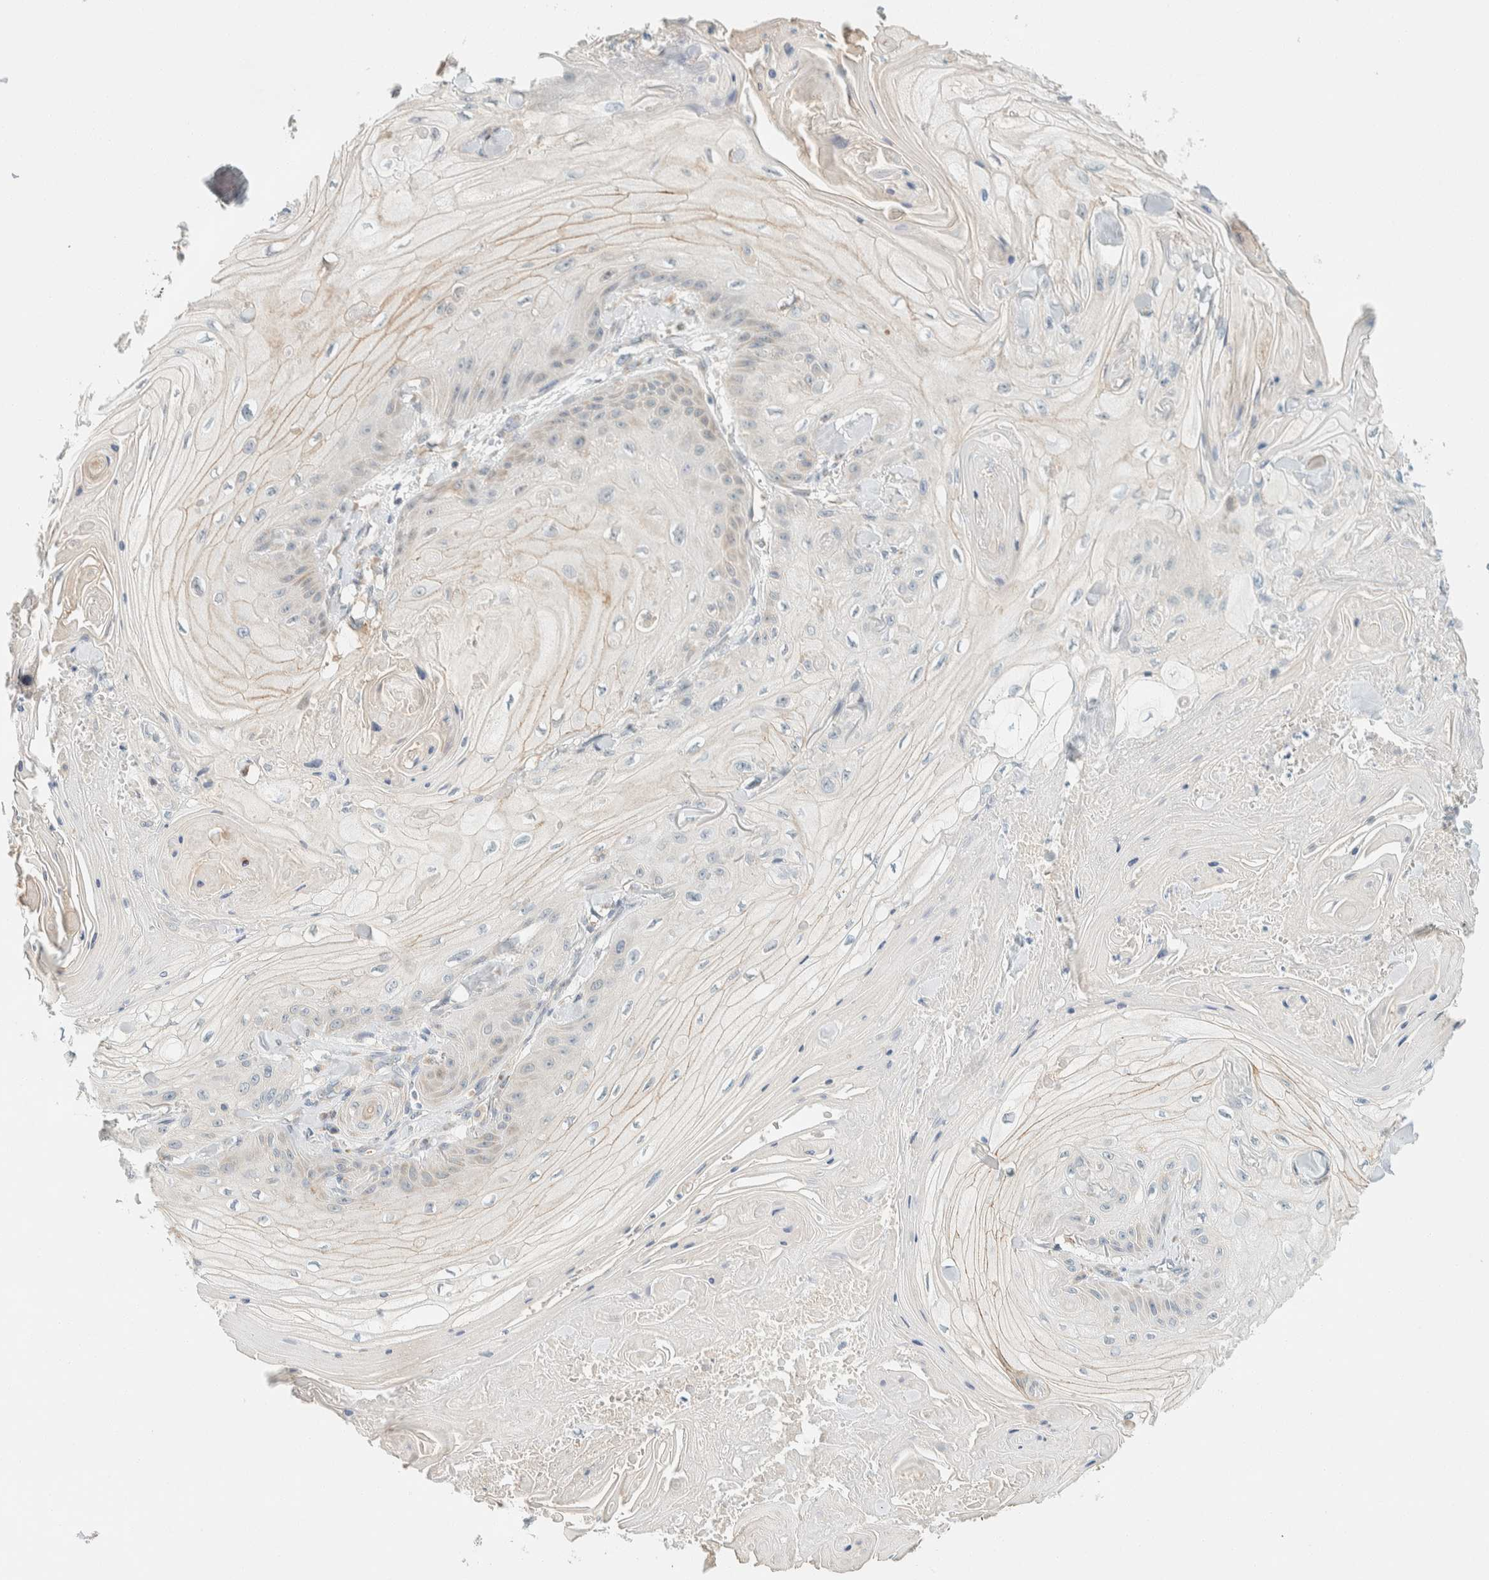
{"staining": {"intensity": "negative", "quantity": "none", "location": "none"}, "tissue": "skin cancer", "cell_type": "Tumor cells", "image_type": "cancer", "snomed": [{"axis": "morphology", "description": "Squamous cell carcinoma, NOS"}, {"axis": "topography", "description": "Skin"}], "caption": "DAB immunohistochemical staining of human skin cancer displays no significant expression in tumor cells. (Brightfield microscopy of DAB IHC at high magnification).", "gene": "SUMF2", "patient": {"sex": "male", "age": 74}}